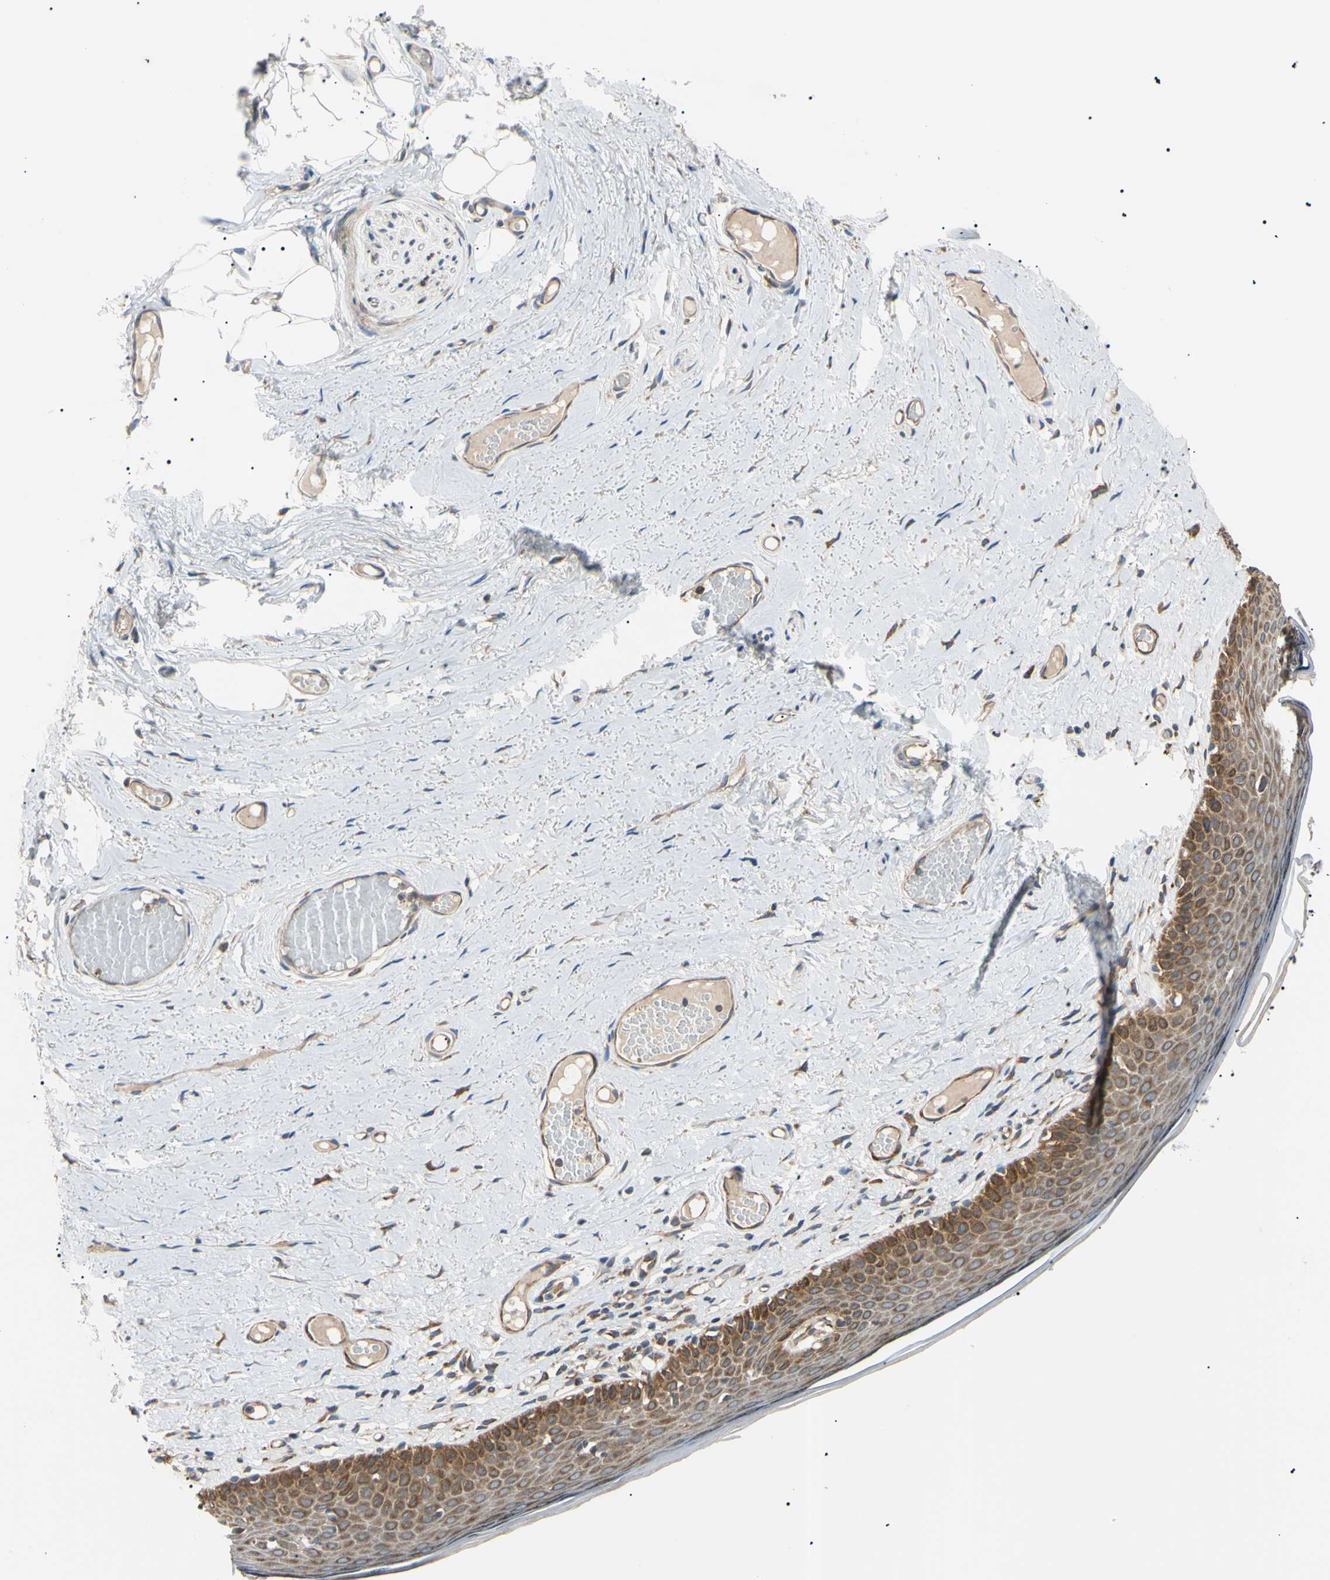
{"staining": {"intensity": "moderate", "quantity": ">75%", "location": "cytoplasmic/membranous"}, "tissue": "skin", "cell_type": "Epidermal cells", "image_type": "normal", "snomed": [{"axis": "morphology", "description": "Normal tissue, NOS"}, {"axis": "topography", "description": "Vulva"}], "caption": "Immunohistochemical staining of benign human skin exhibits moderate cytoplasmic/membranous protein expression in about >75% of epidermal cells.", "gene": "VAPA", "patient": {"sex": "female", "age": 54}}